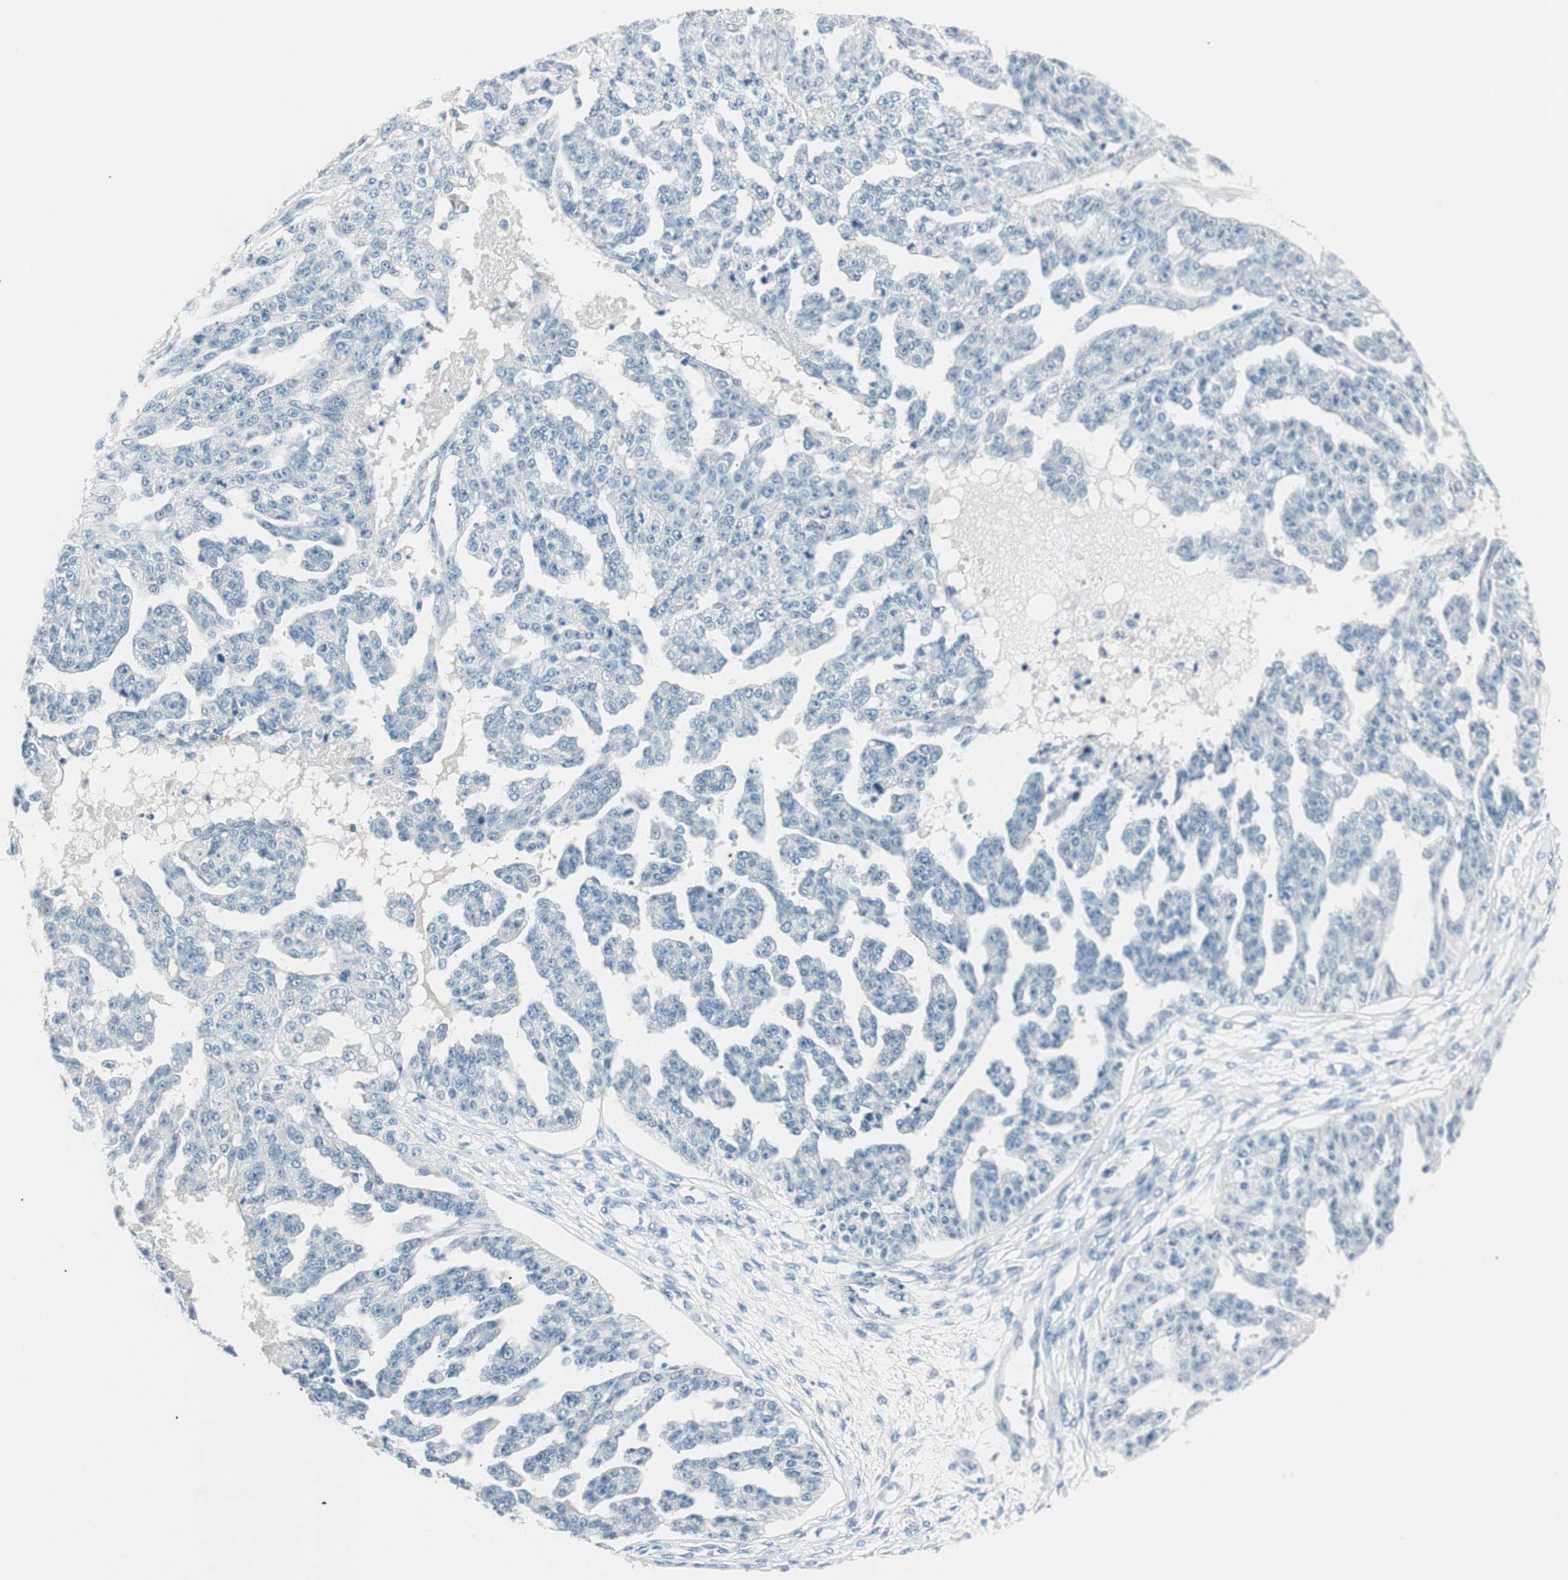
{"staining": {"intensity": "negative", "quantity": "none", "location": "none"}, "tissue": "ovarian cancer", "cell_type": "Tumor cells", "image_type": "cancer", "snomed": [{"axis": "morphology", "description": "Cystadenocarcinoma, serous, NOS"}, {"axis": "topography", "description": "Ovary"}], "caption": "Ovarian cancer (serous cystadenocarcinoma) was stained to show a protein in brown. There is no significant positivity in tumor cells.", "gene": "HOXB13", "patient": {"sex": "female", "age": 58}}